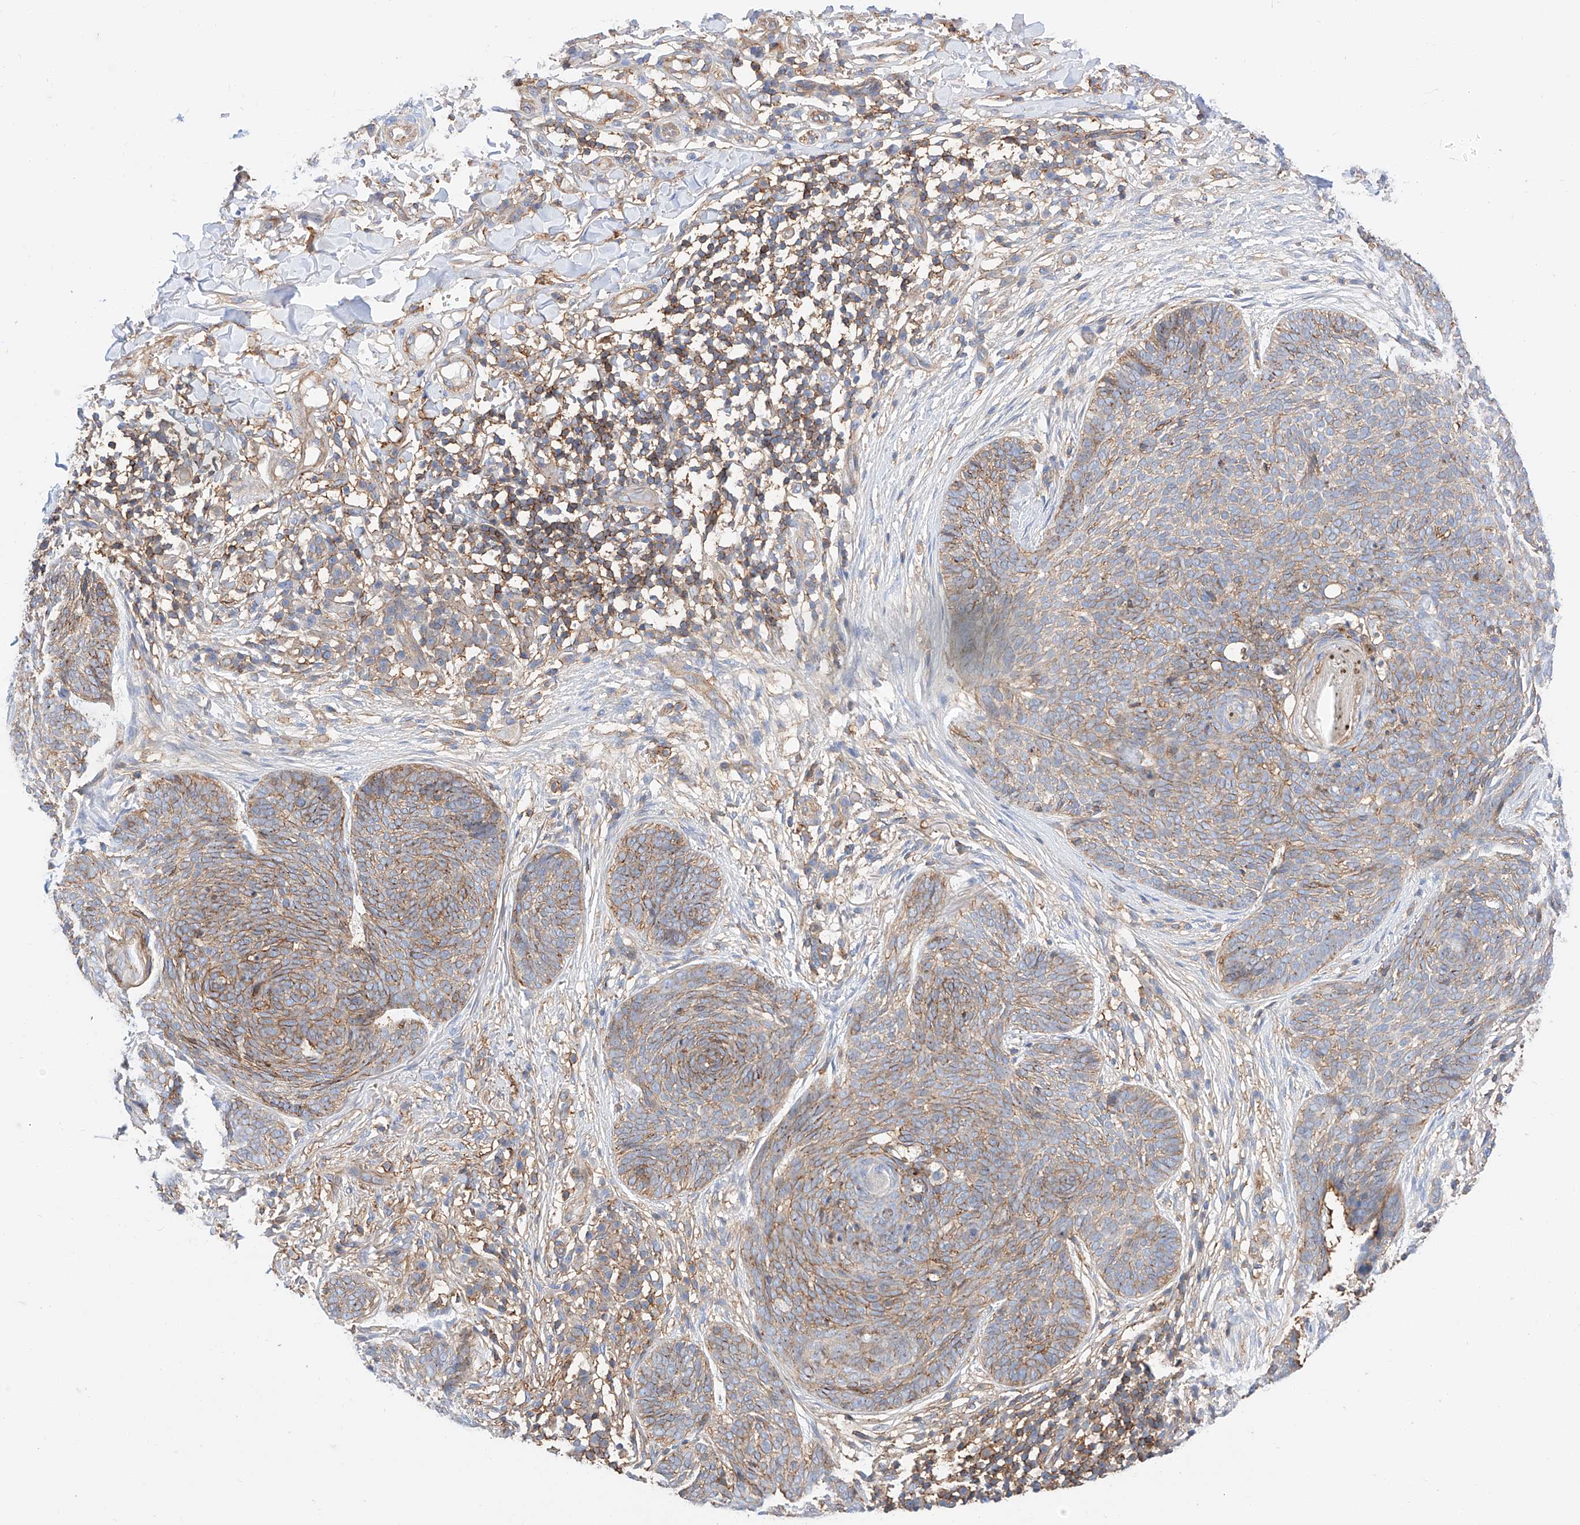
{"staining": {"intensity": "moderate", "quantity": ">75%", "location": "cytoplasmic/membranous"}, "tissue": "skin cancer", "cell_type": "Tumor cells", "image_type": "cancer", "snomed": [{"axis": "morphology", "description": "Basal cell carcinoma"}, {"axis": "topography", "description": "Skin"}], "caption": "The histopathology image exhibits a brown stain indicating the presence of a protein in the cytoplasmic/membranous of tumor cells in skin basal cell carcinoma.", "gene": "HAUS4", "patient": {"sex": "female", "age": 64}}